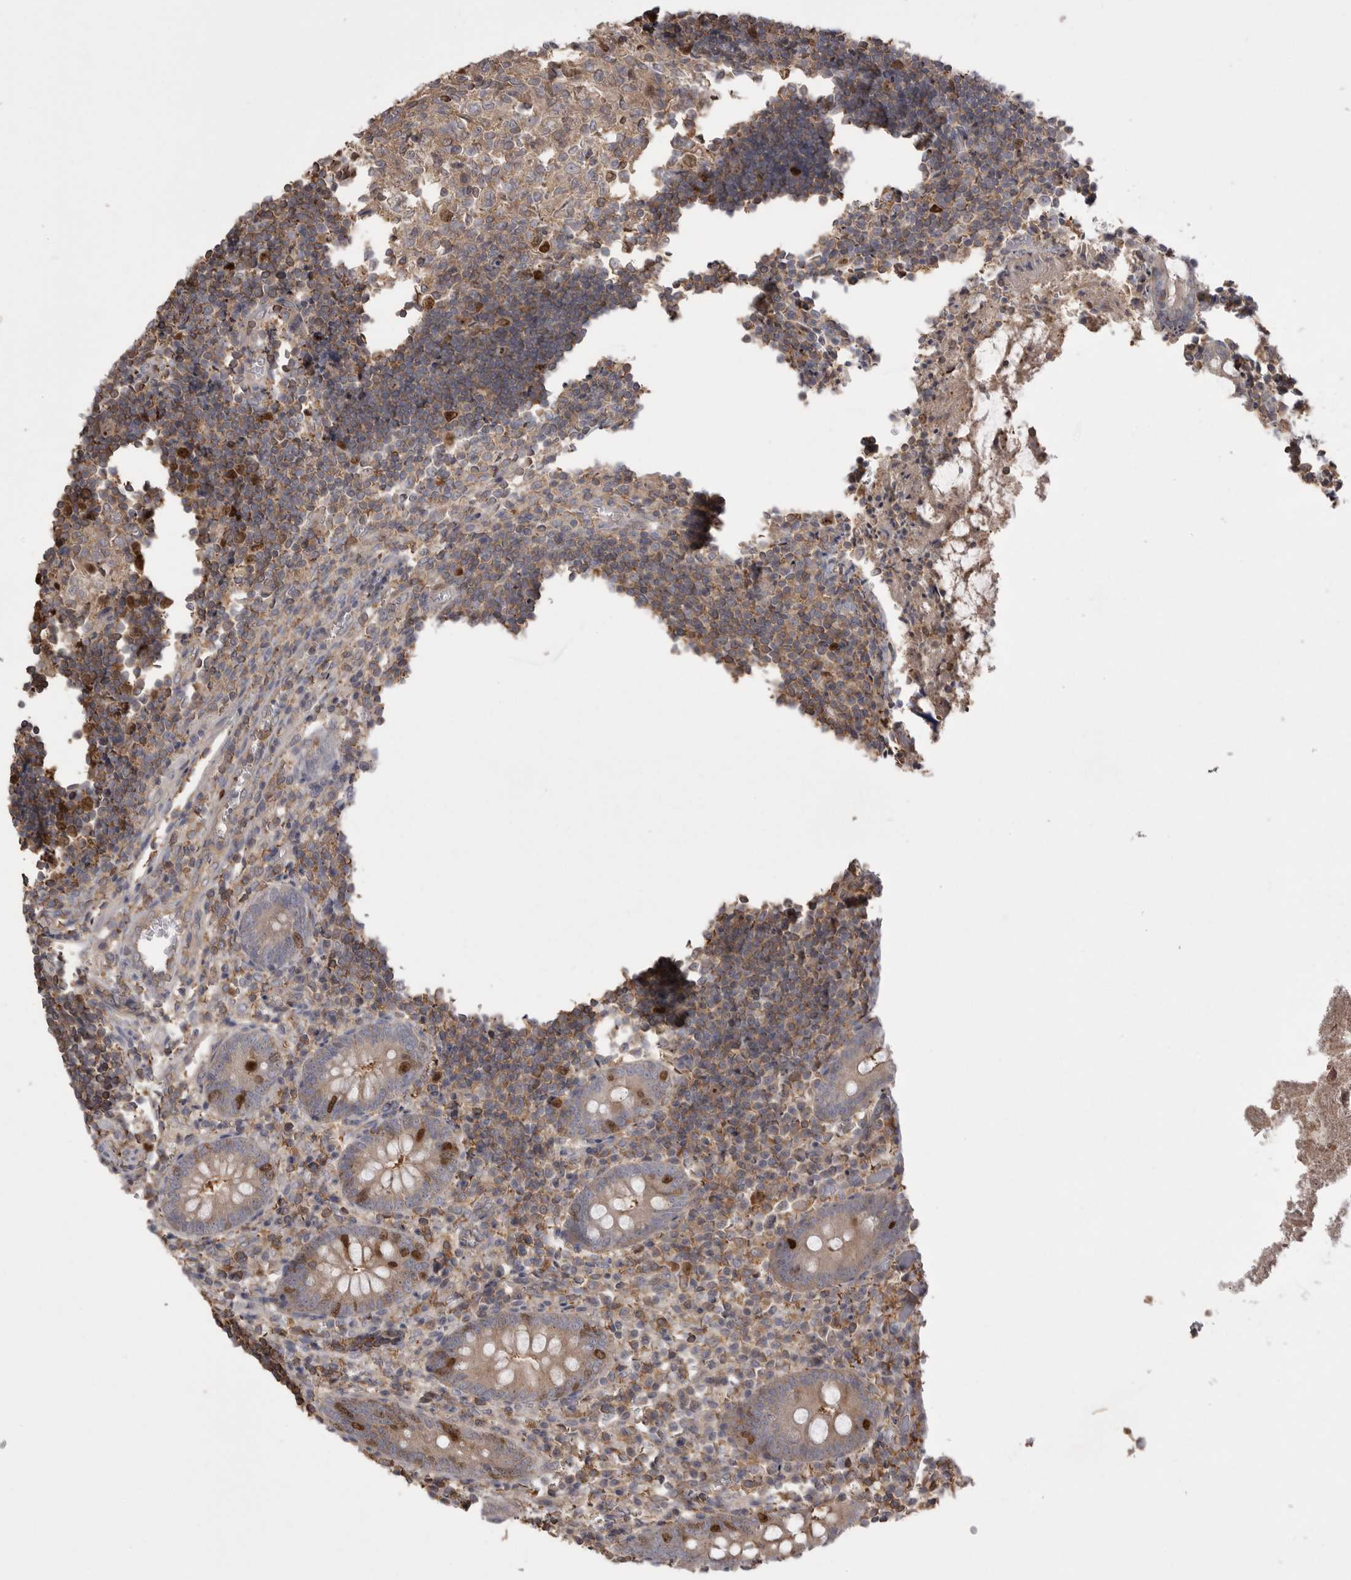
{"staining": {"intensity": "strong", "quantity": "<25%", "location": "cytoplasmic/membranous,nuclear"}, "tissue": "appendix", "cell_type": "Glandular cells", "image_type": "normal", "snomed": [{"axis": "morphology", "description": "Normal tissue, NOS"}, {"axis": "topography", "description": "Appendix"}], "caption": "The image displays staining of benign appendix, revealing strong cytoplasmic/membranous,nuclear protein expression (brown color) within glandular cells.", "gene": "TOP2A", "patient": {"sex": "female", "age": 17}}